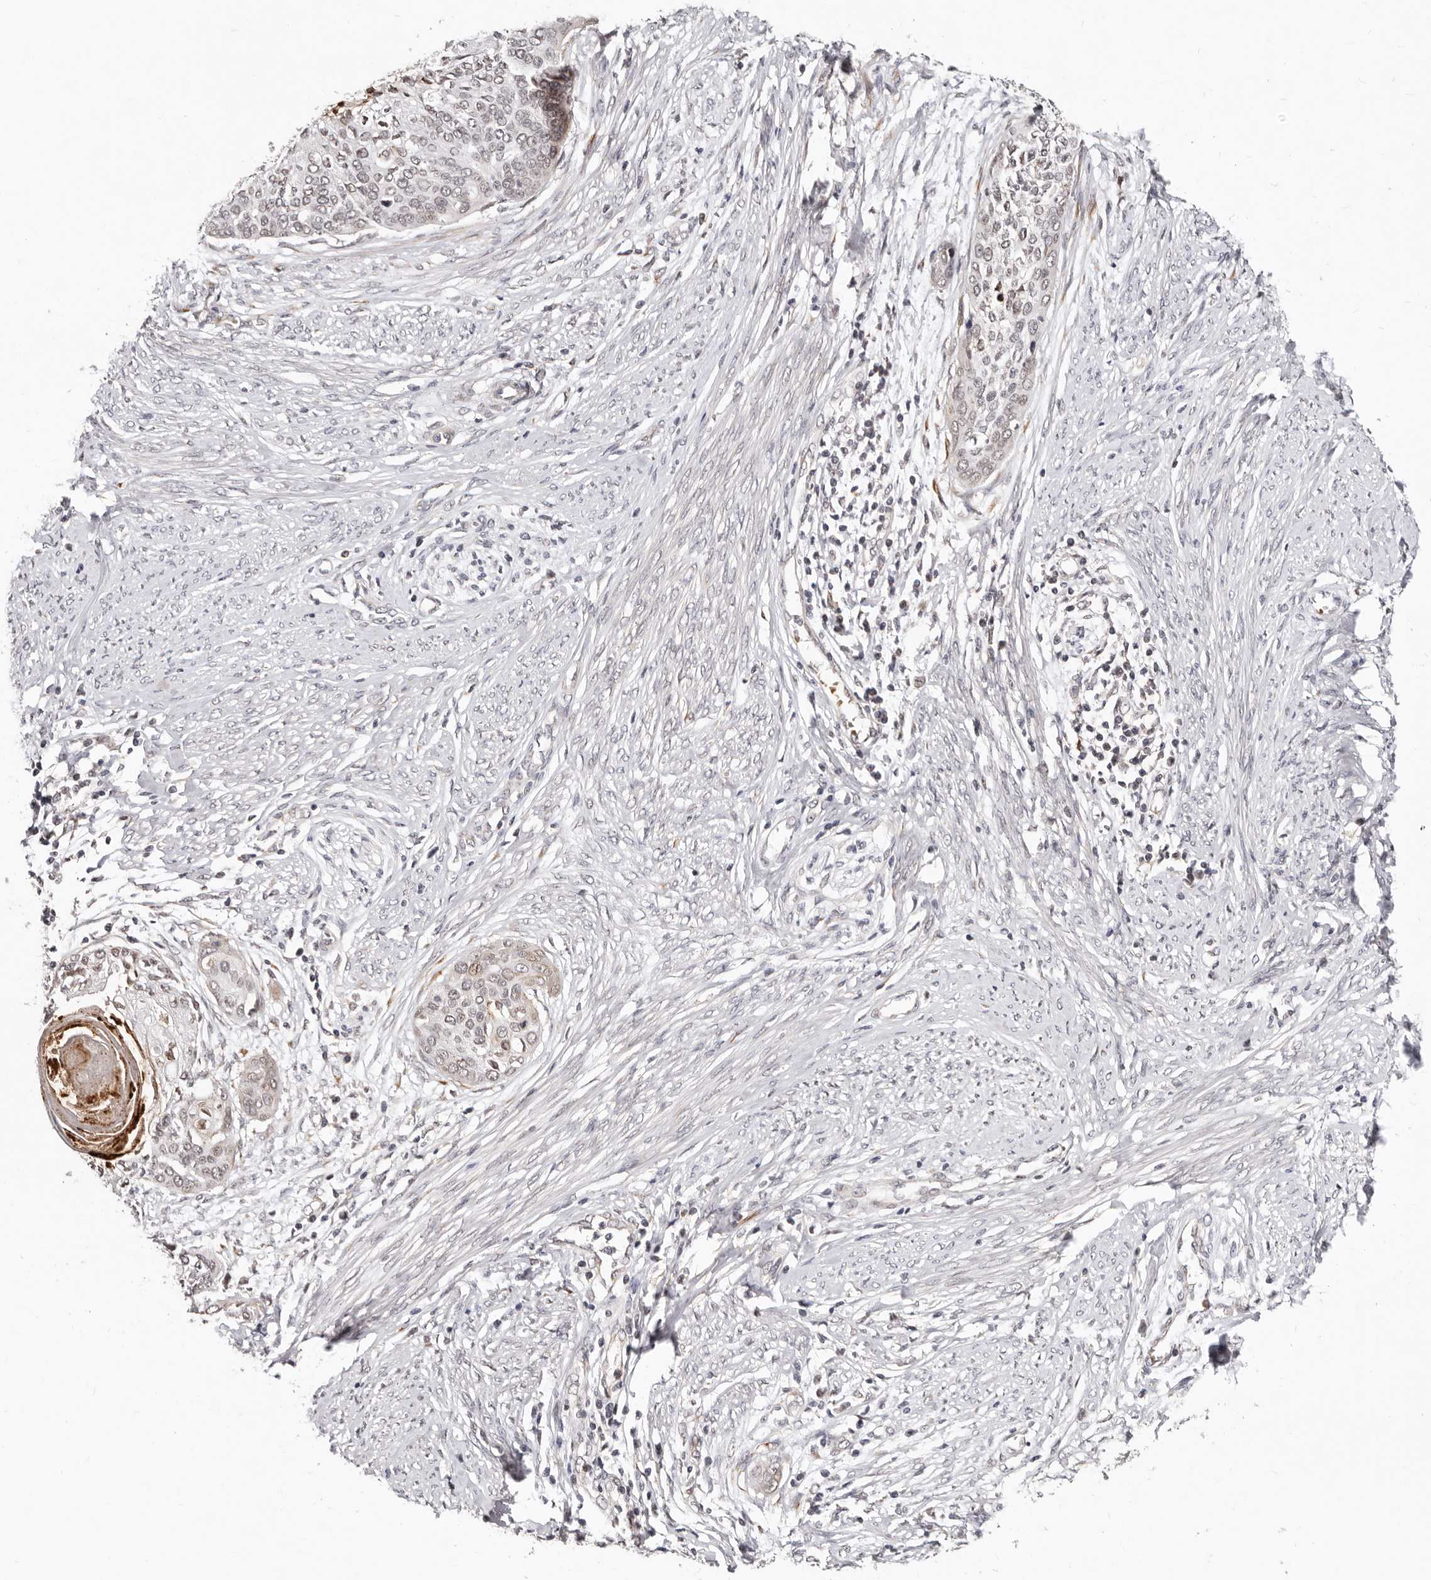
{"staining": {"intensity": "weak", "quantity": ">75%", "location": "nuclear"}, "tissue": "cervical cancer", "cell_type": "Tumor cells", "image_type": "cancer", "snomed": [{"axis": "morphology", "description": "Squamous cell carcinoma, NOS"}, {"axis": "topography", "description": "Cervix"}], "caption": "Weak nuclear positivity for a protein is appreciated in about >75% of tumor cells of cervical cancer using immunohistochemistry (IHC).", "gene": "SRCAP", "patient": {"sex": "female", "age": 37}}